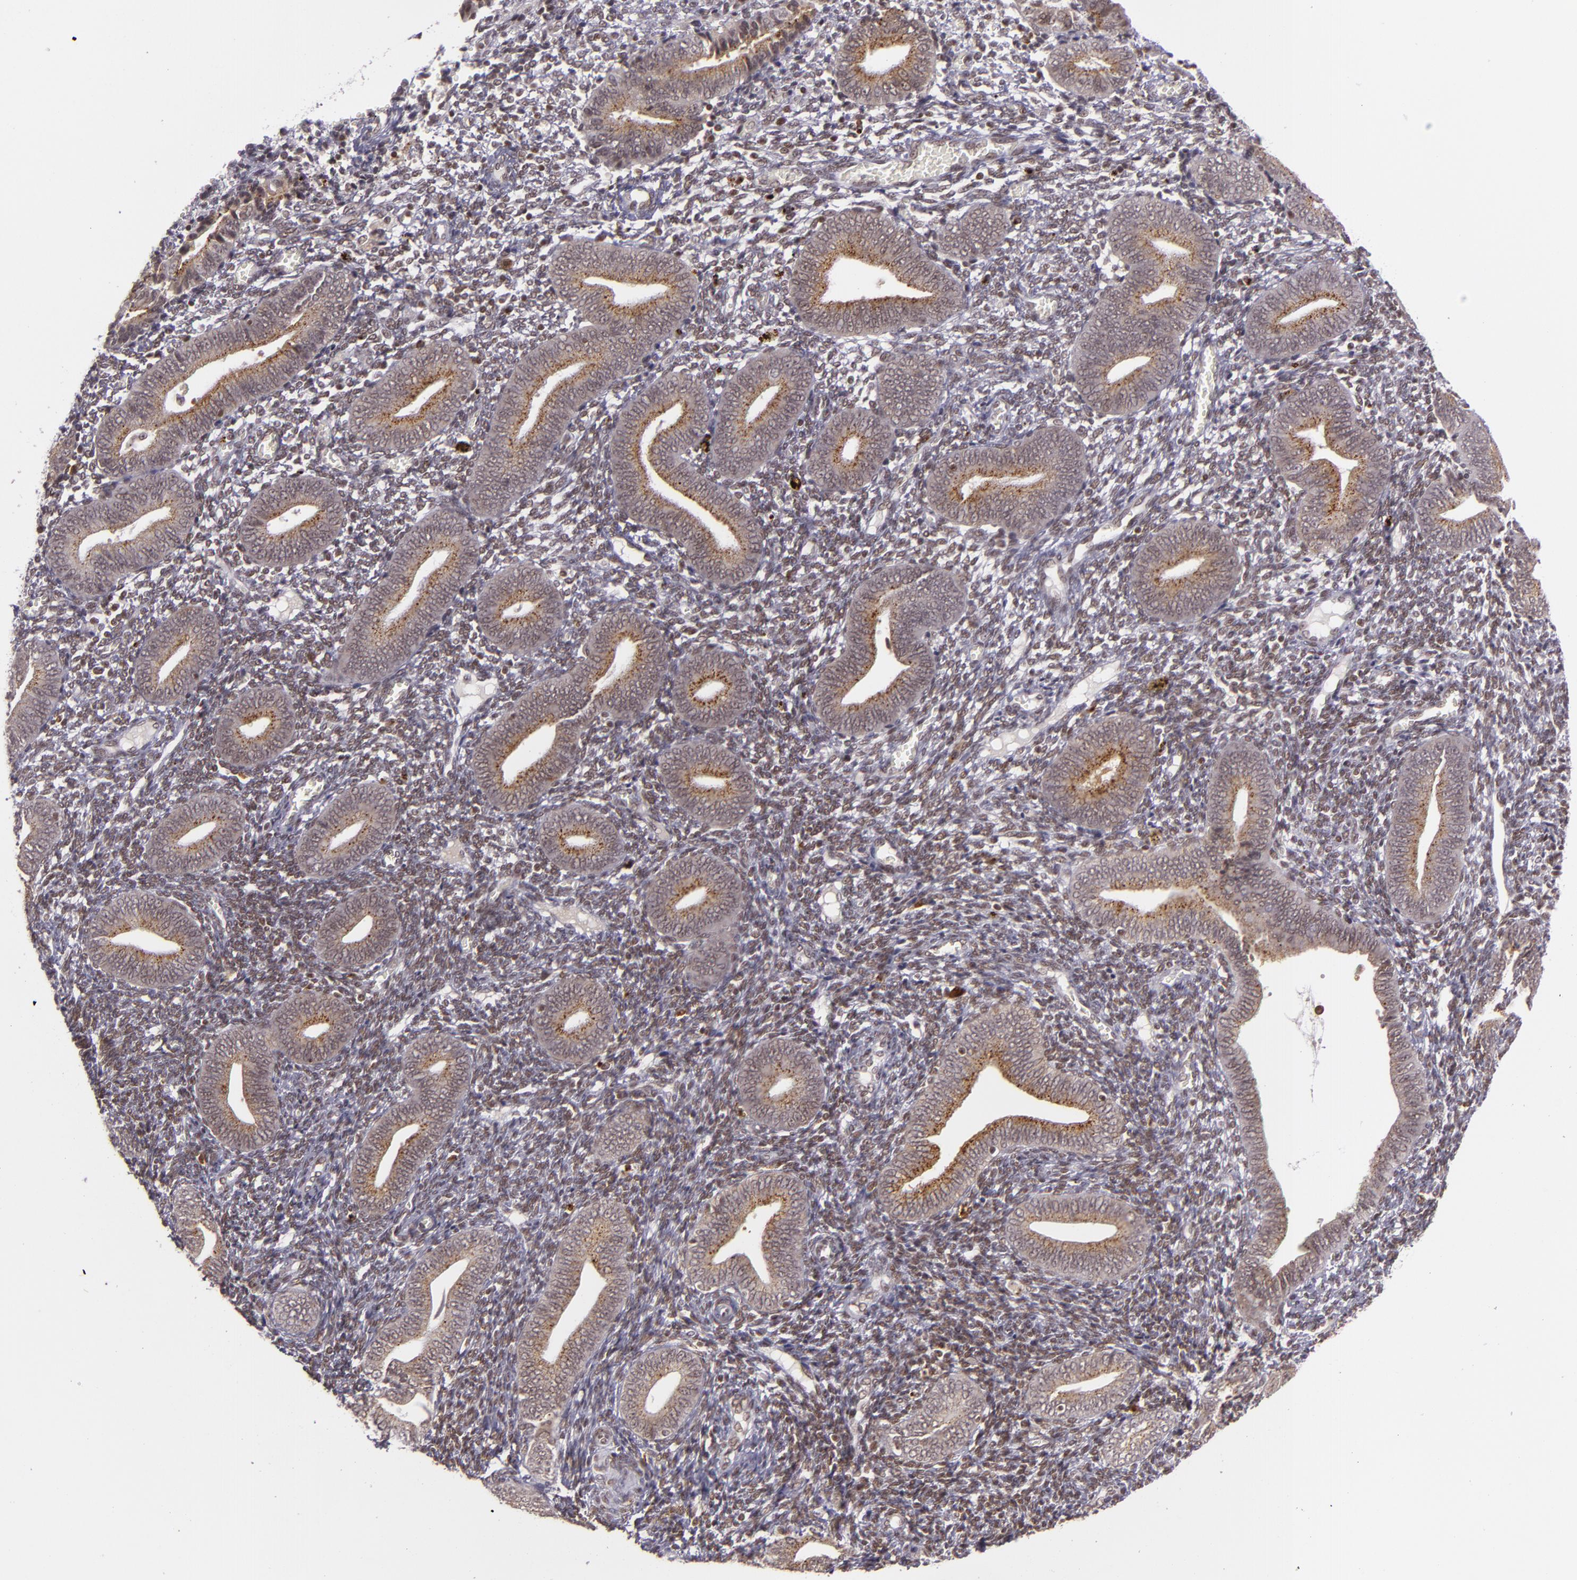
{"staining": {"intensity": "weak", "quantity": ">75%", "location": "nuclear"}, "tissue": "endometrium", "cell_type": "Cells in endometrial stroma", "image_type": "normal", "snomed": [{"axis": "morphology", "description": "Normal tissue, NOS"}, {"axis": "topography", "description": "Uterus"}, {"axis": "topography", "description": "Endometrium"}], "caption": "Immunohistochemistry (IHC) of benign human endometrium demonstrates low levels of weak nuclear expression in approximately >75% of cells in endometrial stroma.", "gene": "ZFX", "patient": {"sex": "female", "age": 33}}